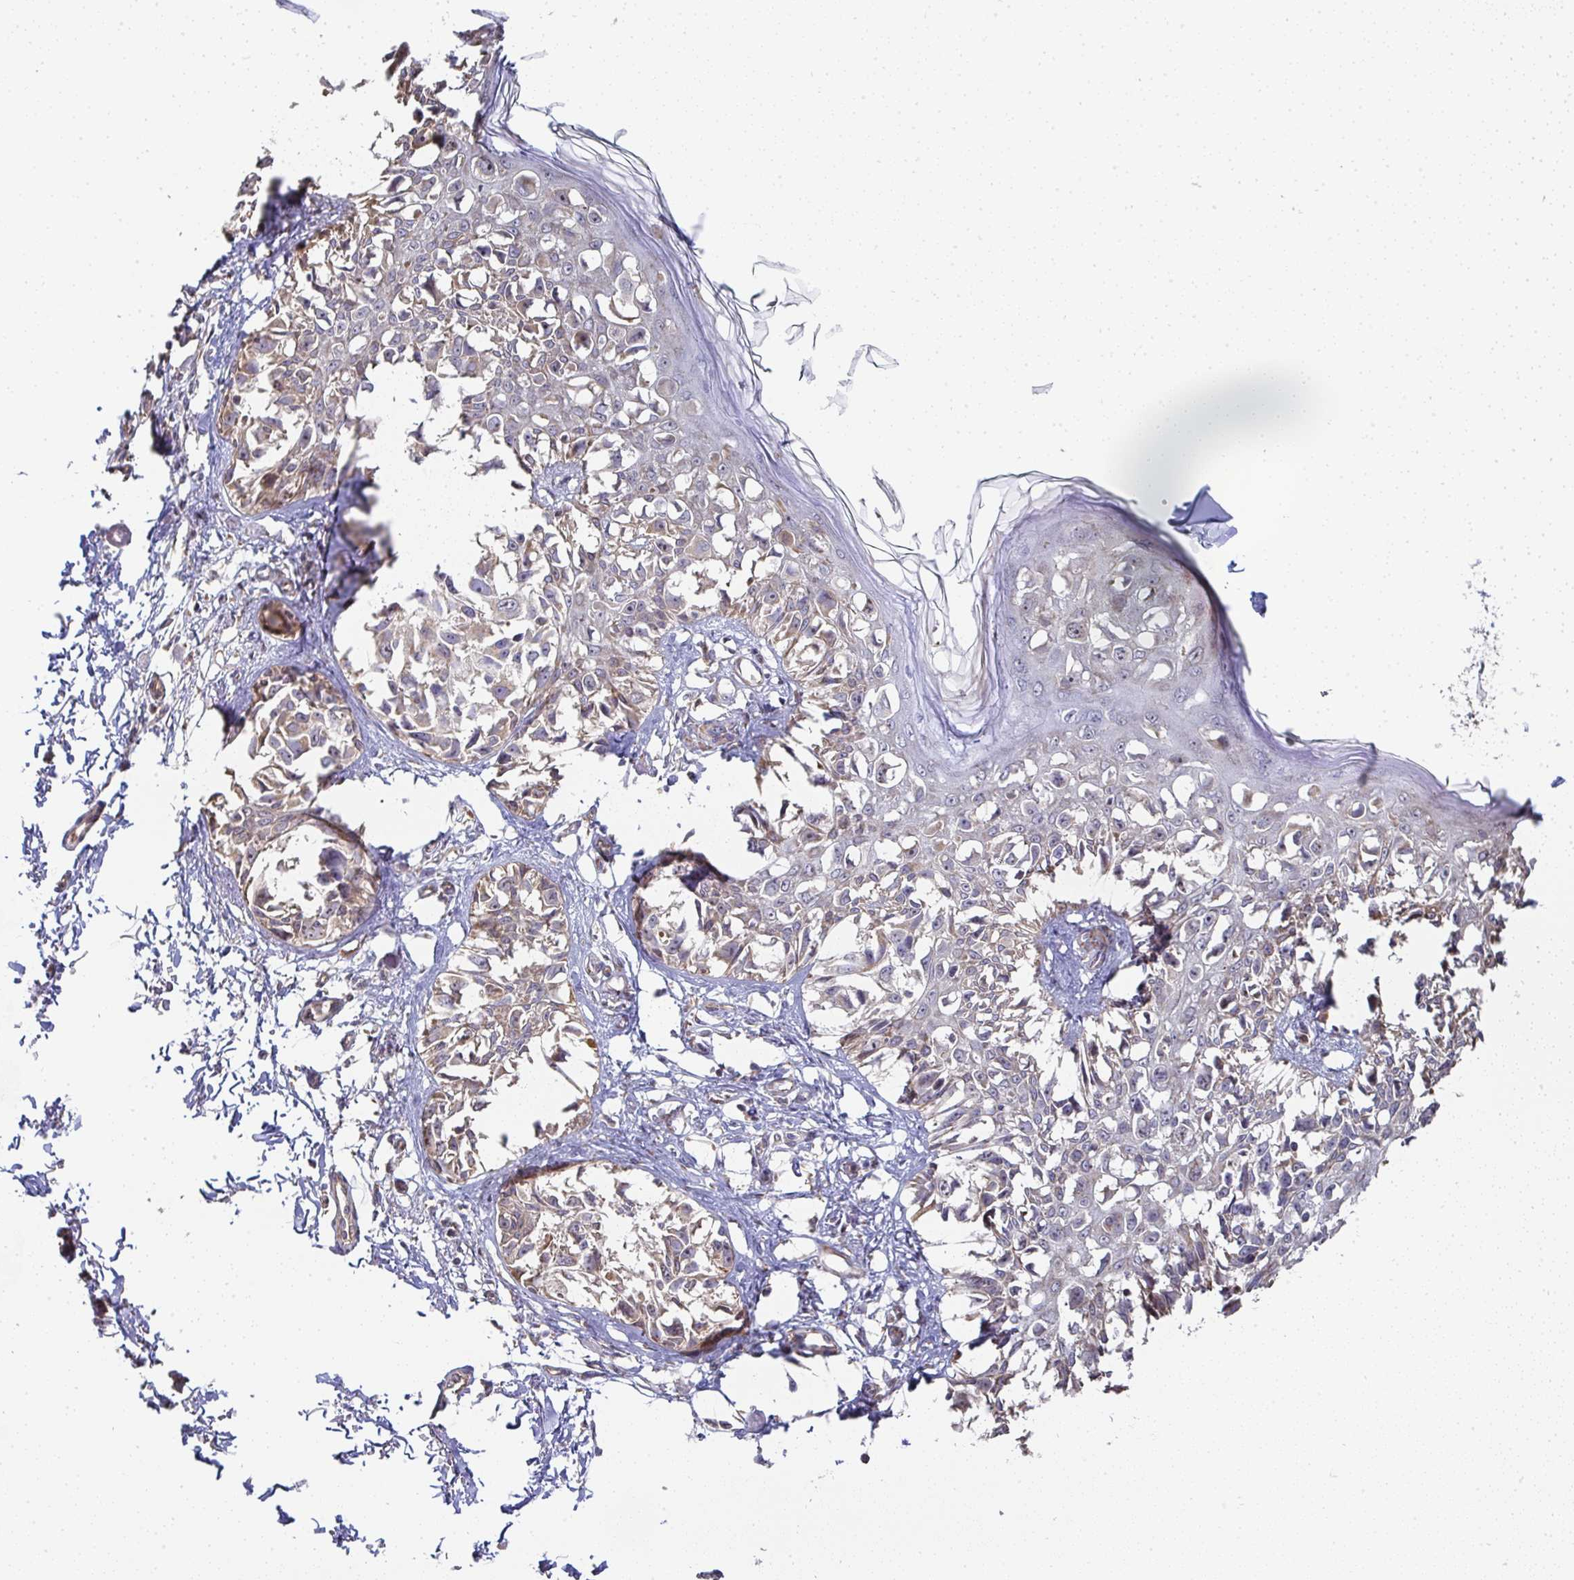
{"staining": {"intensity": "weak", "quantity": "25%-75%", "location": "cytoplasmic/membranous"}, "tissue": "melanoma", "cell_type": "Tumor cells", "image_type": "cancer", "snomed": [{"axis": "morphology", "description": "Malignant melanoma, NOS"}, {"axis": "topography", "description": "Skin"}], "caption": "A low amount of weak cytoplasmic/membranous positivity is present in about 25%-75% of tumor cells in melanoma tissue.", "gene": "AGTPBP1", "patient": {"sex": "male", "age": 73}}